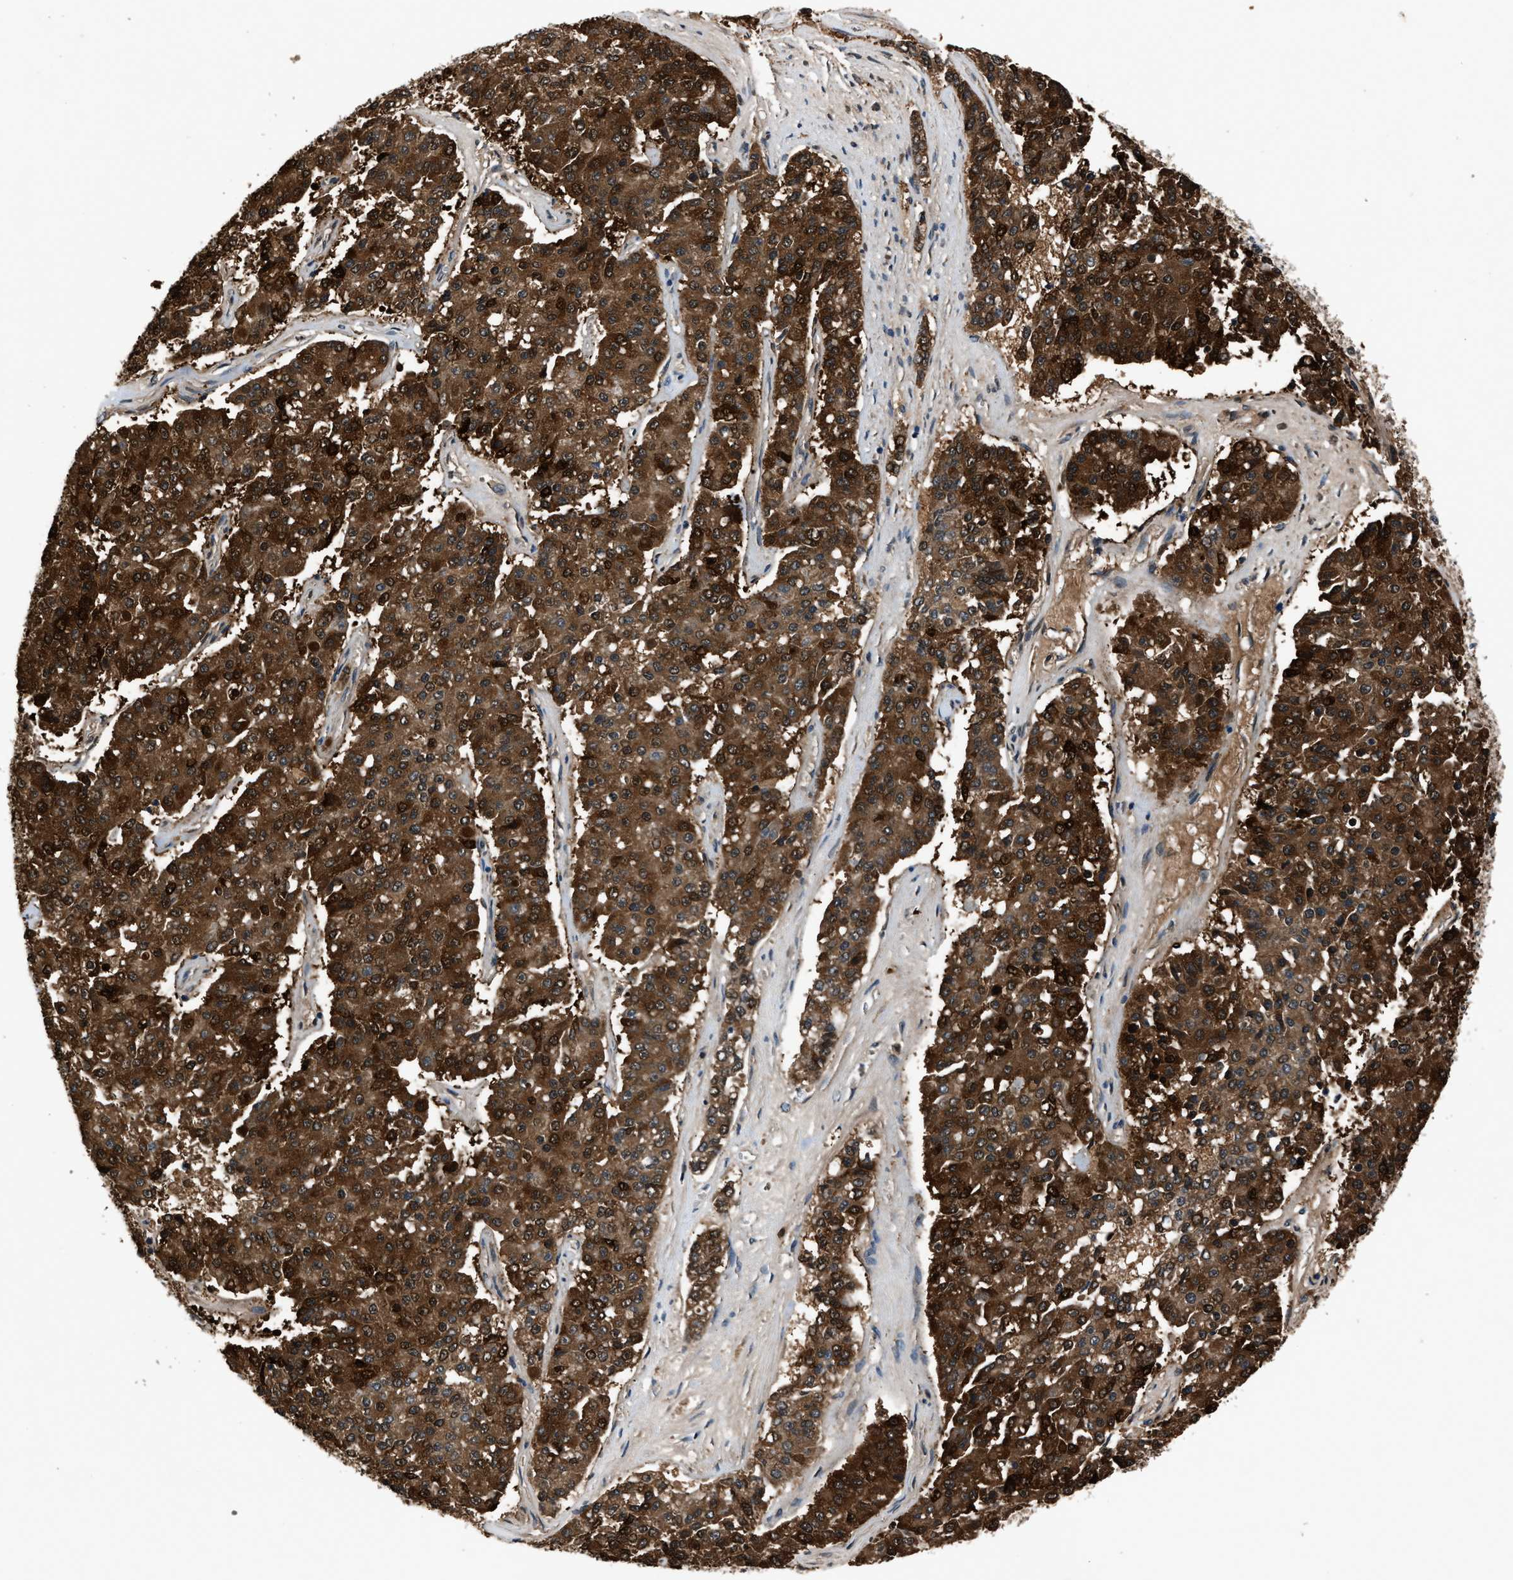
{"staining": {"intensity": "strong", "quantity": ">75%", "location": "cytoplasmic/membranous,nuclear"}, "tissue": "pancreatic cancer", "cell_type": "Tumor cells", "image_type": "cancer", "snomed": [{"axis": "morphology", "description": "Adenocarcinoma, NOS"}, {"axis": "topography", "description": "Pancreas"}], "caption": "Tumor cells demonstrate high levels of strong cytoplasmic/membranous and nuclear staining in approximately >75% of cells in adenocarcinoma (pancreatic).", "gene": "TP53I3", "patient": {"sex": "male", "age": 50}}